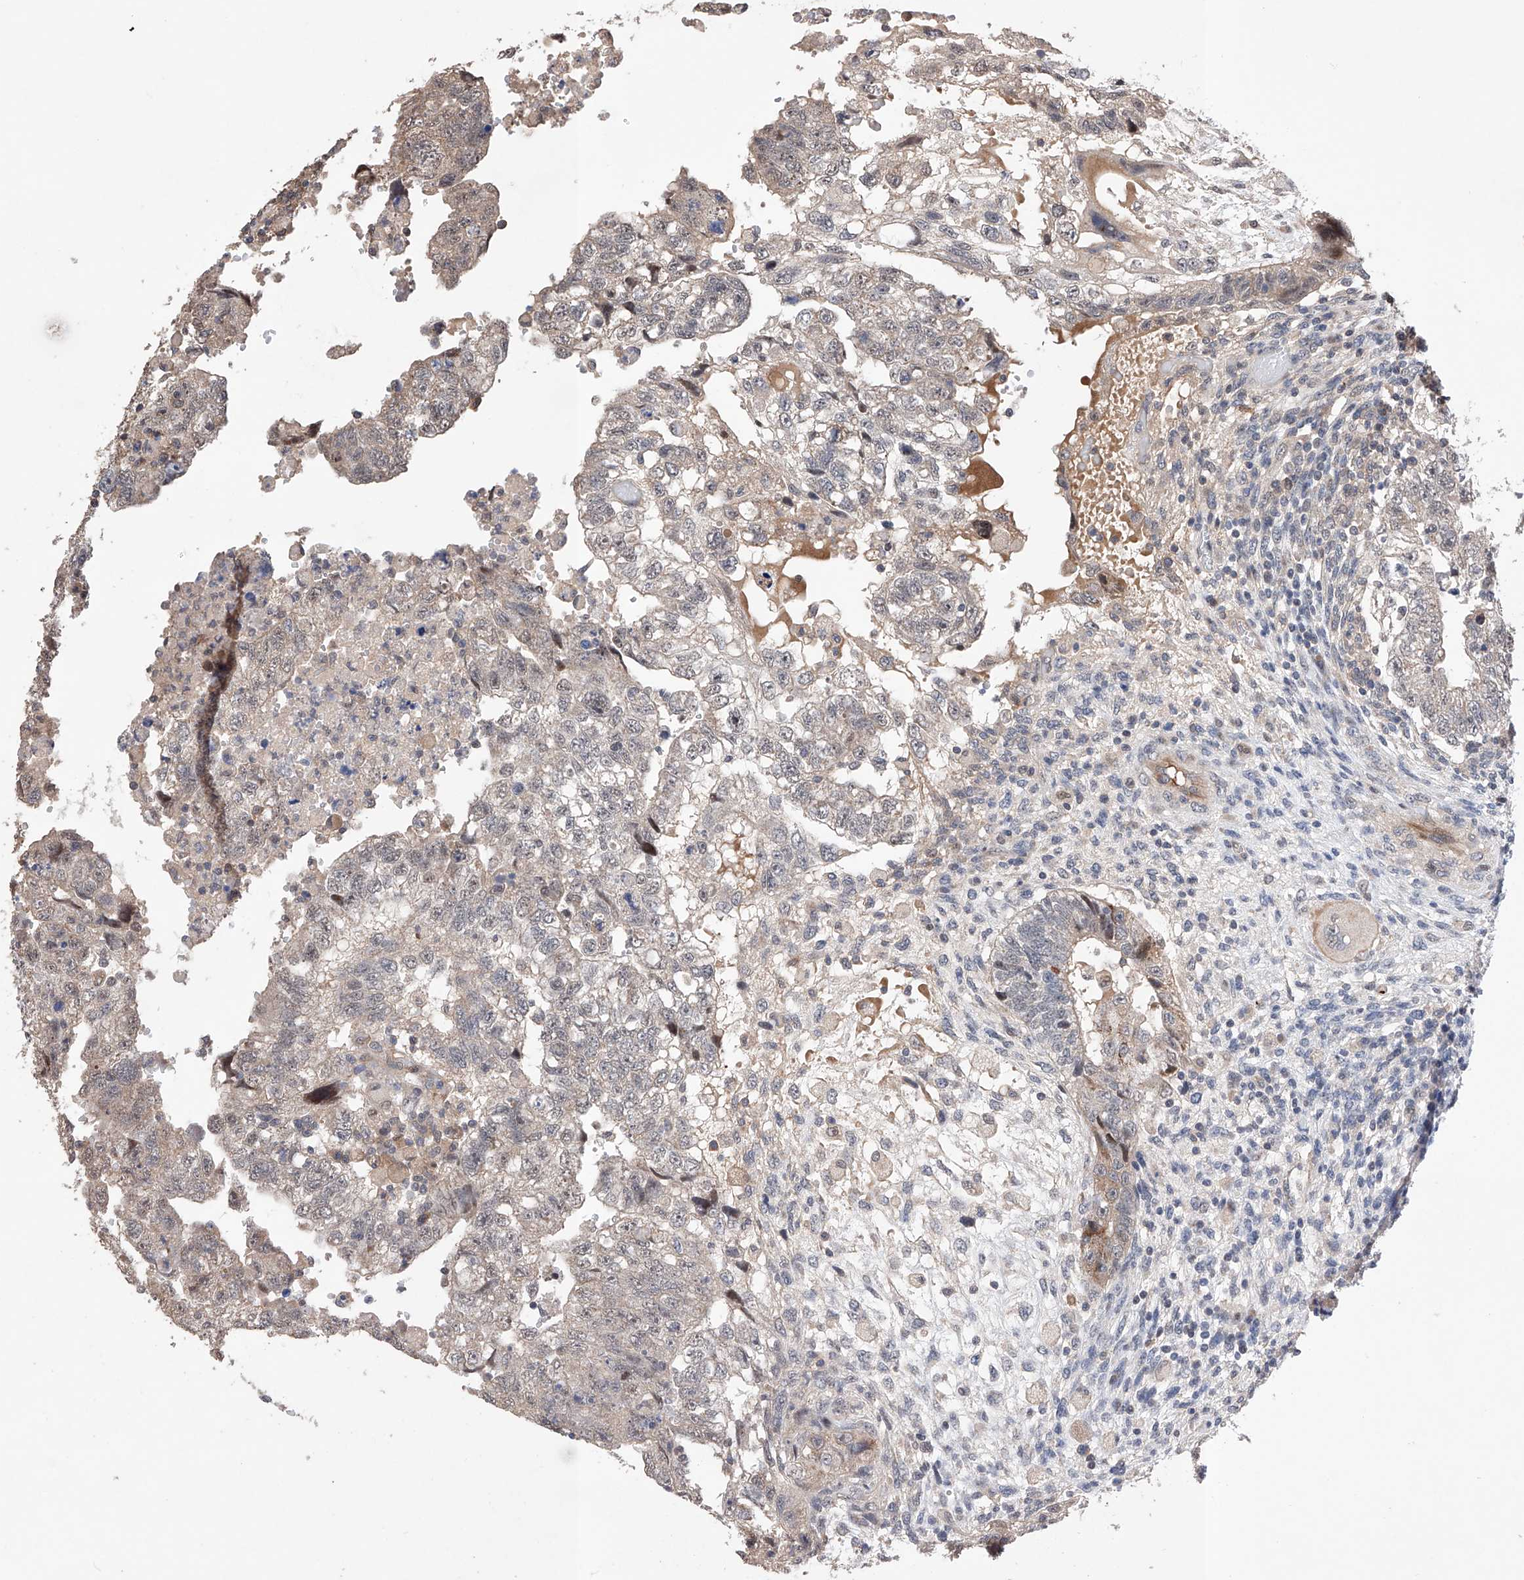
{"staining": {"intensity": "weak", "quantity": ">75%", "location": "cytoplasmic/membranous,nuclear"}, "tissue": "testis cancer", "cell_type": "Tumor cells", "image_type": "cancer", "snomed": [{"axis": "morphology", "description": "Carcinoma, Embryonal, NOS"}, {"axis": "topography", "description": "Testis"}], "caption": "The image displays immunohistochemical staining of embryonal carcinoma (testis). There is weak cytoplasmic/membranous and nuclear staining is present in about >75% of tumor cells.", "gene": "AFG1L", "patient": {"sex": "male", "age": 36}}